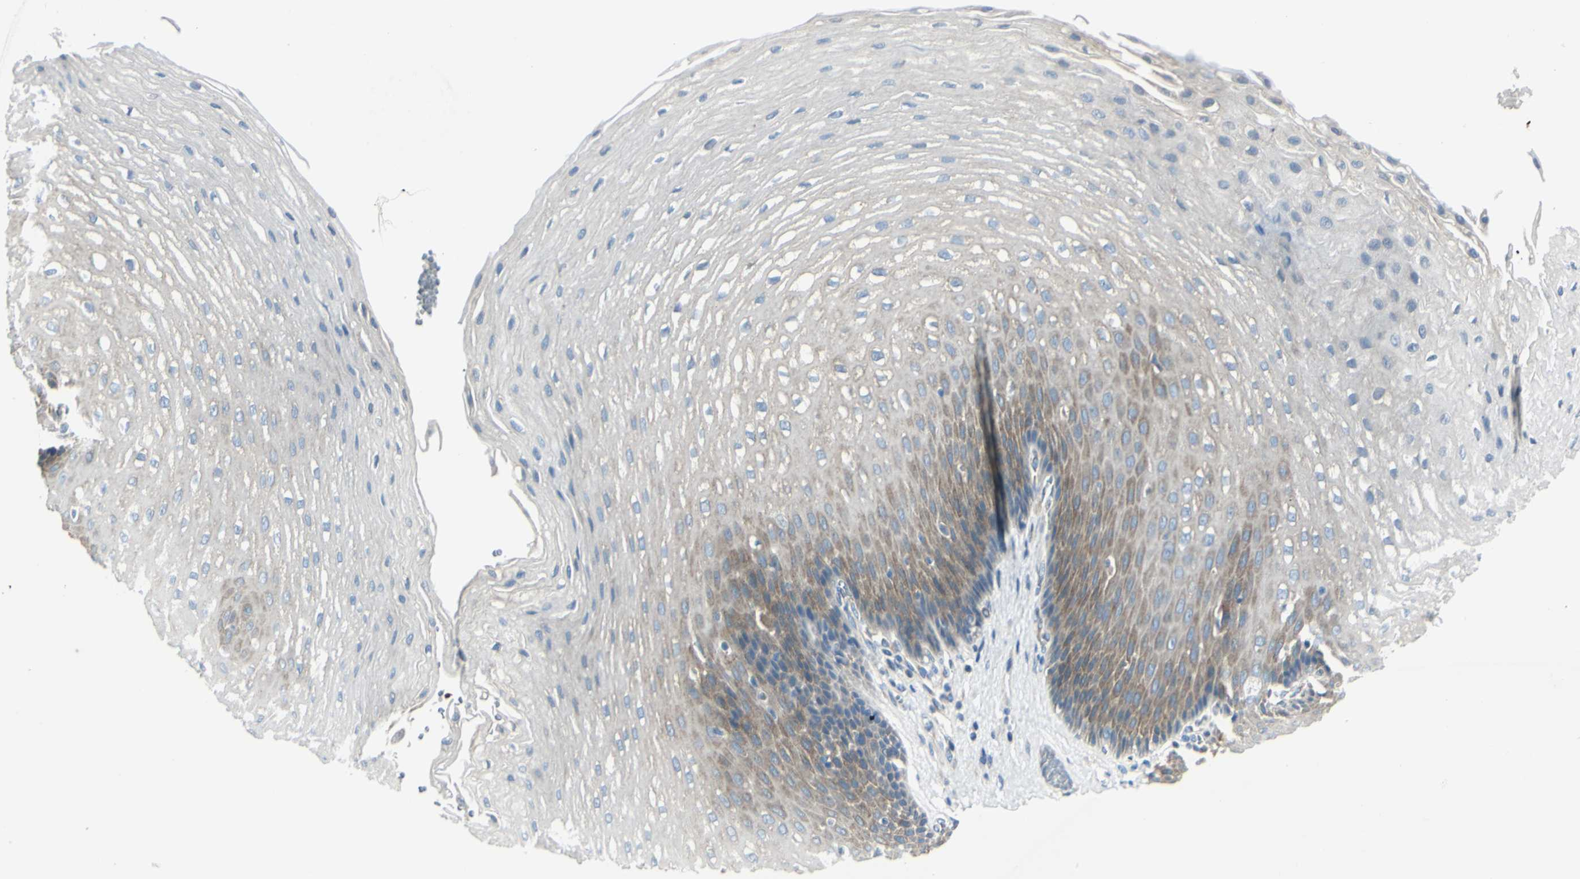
{"staining": {"intensity": "moderate", "quantity": "25%-75%", "location": "cytoplasmic/membranous"}, "tissue": "esophagus", "cell_type": "Squamous epithelial cells", "image_type": "normal", "snomed": [{"axis": "morphology", "description": "Normal tissue, NOS"}, {"axis": "topography", "description": "Esophagus"}], "caption": "High-magnification brightfield microscopy of benign esophagus stained with DAB (3,3'-diaminobenzidine) (brown) and counterstained with hematoxylin (blue). squamous epithelial cells exhibit moderate cytoplasmic/membranous expression is present in approximately25%-75% of cells.", "gene": "SELENOS", "patient": {"sex": "male", "age": 48}}